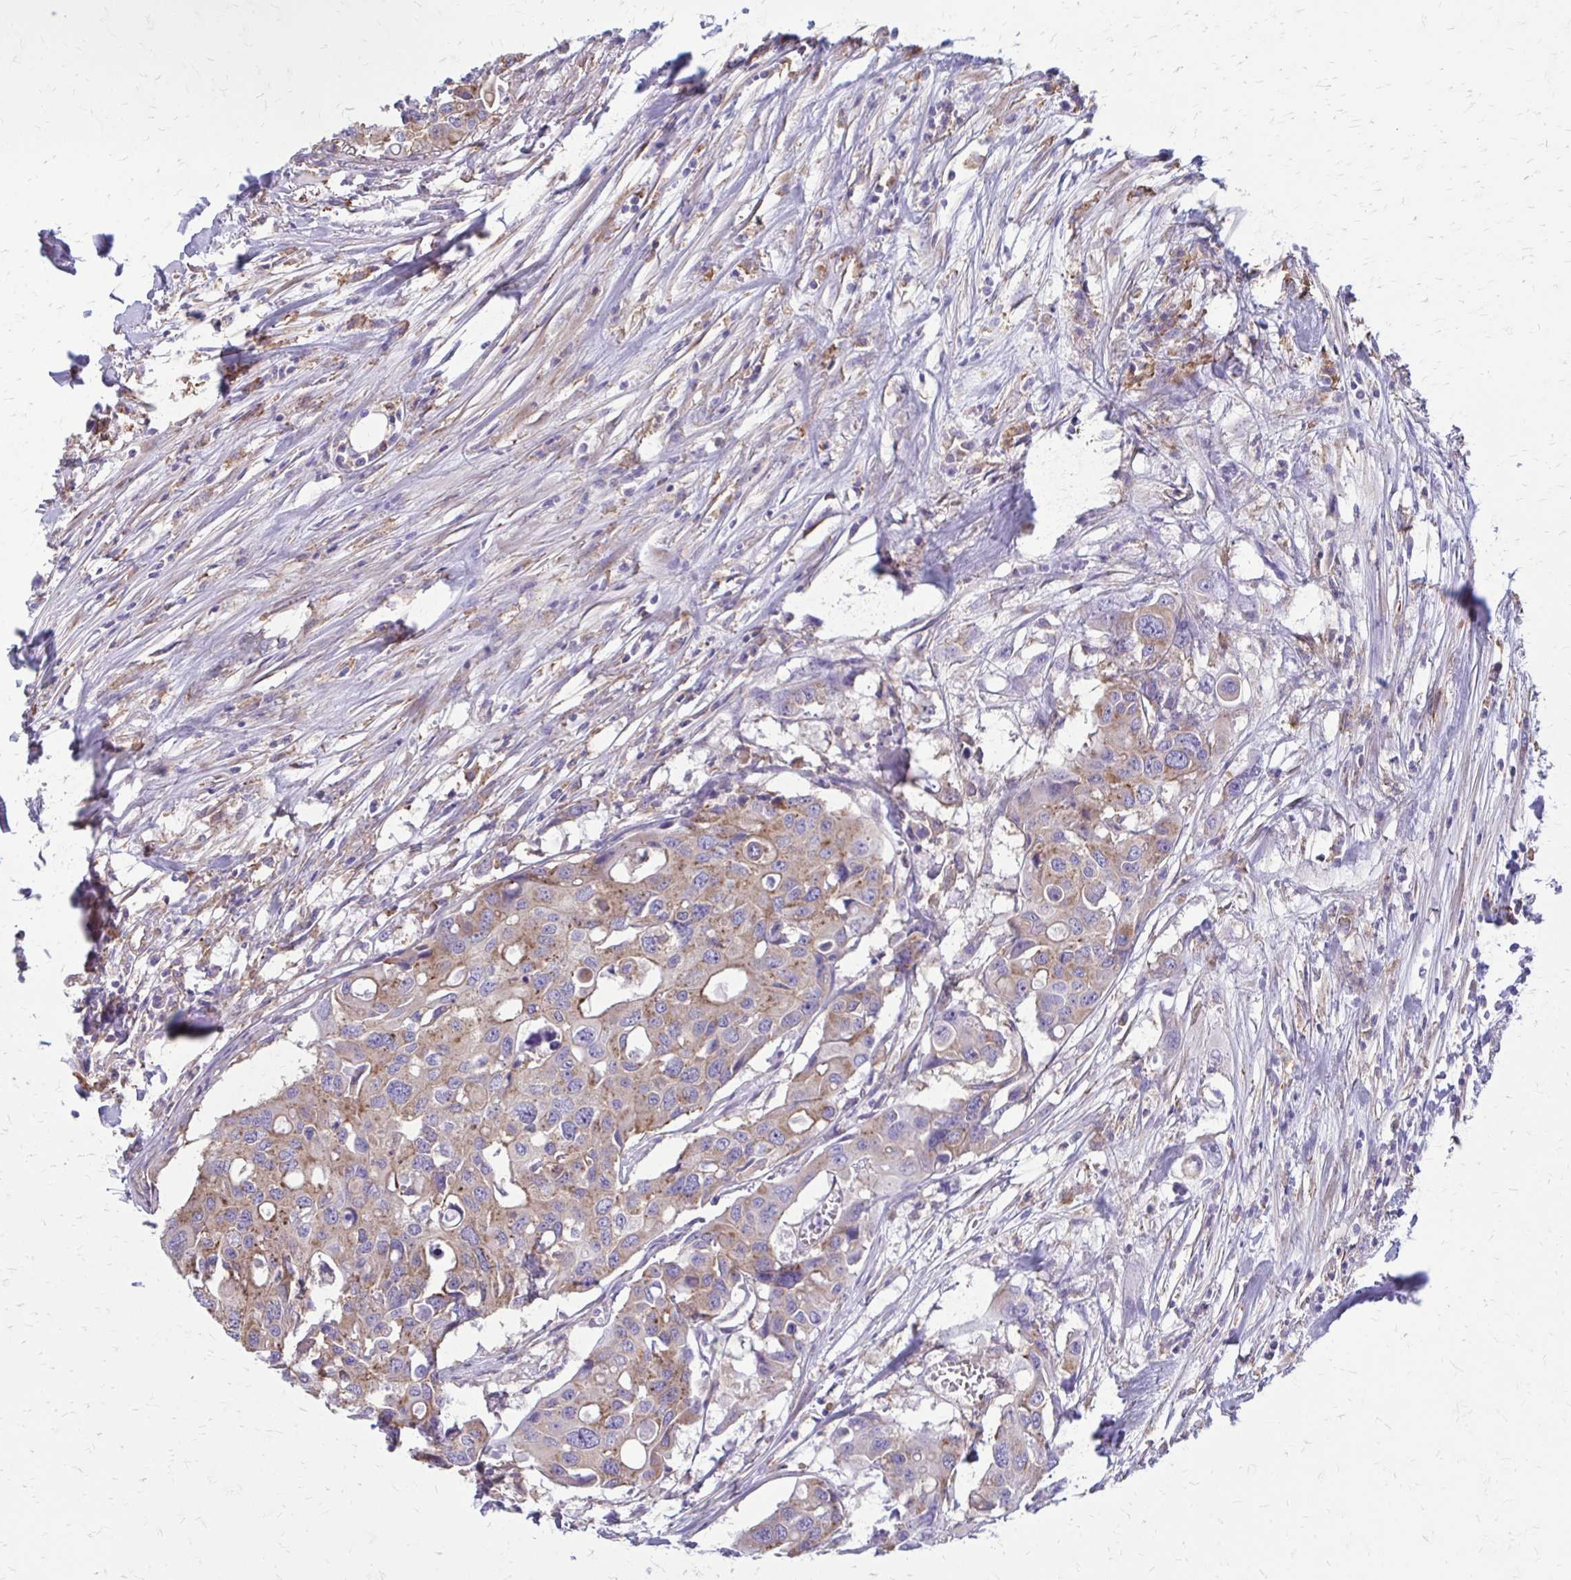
{"staining": {"intensity": "weak", "quantity": ">75%", "location": "cytoplasmic/membranous"}, "tissue": "colorectal cancer", "cell_type": "Tumor cells", "image_type": "cancer", "snomed": [{"axis": "morphology", "description": "Adenocarcinoma, NOS"}, {"axis": "topography", "description": "Colon"}], "caption": "There is low levels of weak cytoplasmic/membranous staining in tumor cells of colorectal cancer (adenocarcinoma), as demonstrated by immunohistochemical staining (brown color).", "gene": "CLTA", "patient": {"sex": "male", "age": 77}}